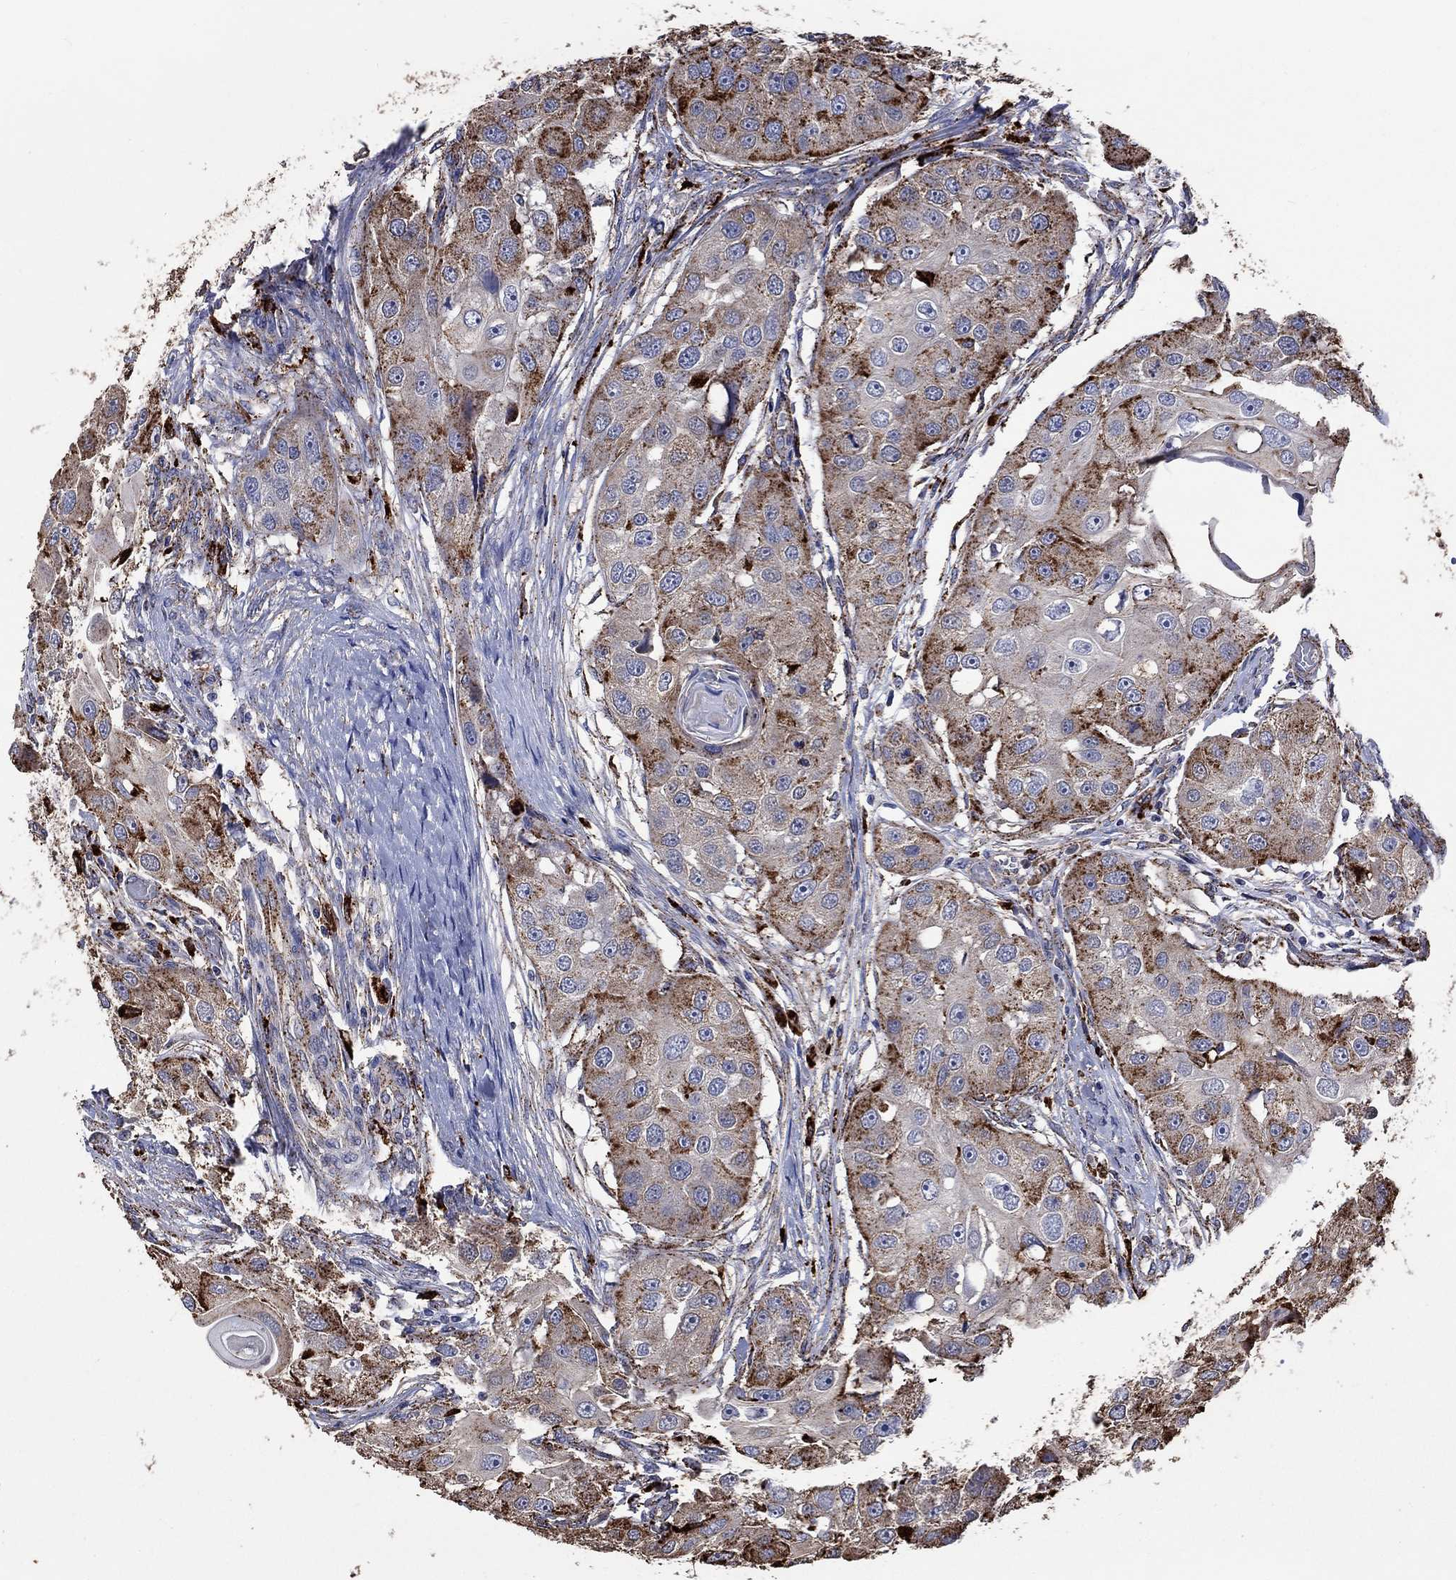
{"staining": {"intensity": "strong", "quantity": ">75%", "location": "cytoplasmic/membranous"}, "tissue": "head and neck cancer", "cell_type": "Tumor cells", "image_type": "cancer", "snomed": [{"axis": "morphology", "description": "Normal tissue, NOS"}, {"axis": "morphology", "description": "Squamous cell carcinoma, NOS"}, {"axis": "topography", "description": "Skeletal muscle"}, {"axis": "topography", "description": "Head-Neck"}], "caption": "IHC staining of head and neck cancer, which shows high levels of strong cytoplasmic/membranous positivity in about >75% of tumor cells indicating strong cytoplasmic/membranous protein positivity. The staining was performed using DAB (brown) for protein detection and nuclei were counterstained in hematoxylin (blue).", "gene": "CTSB", "patient": {"sex": "male", "age": 51}}